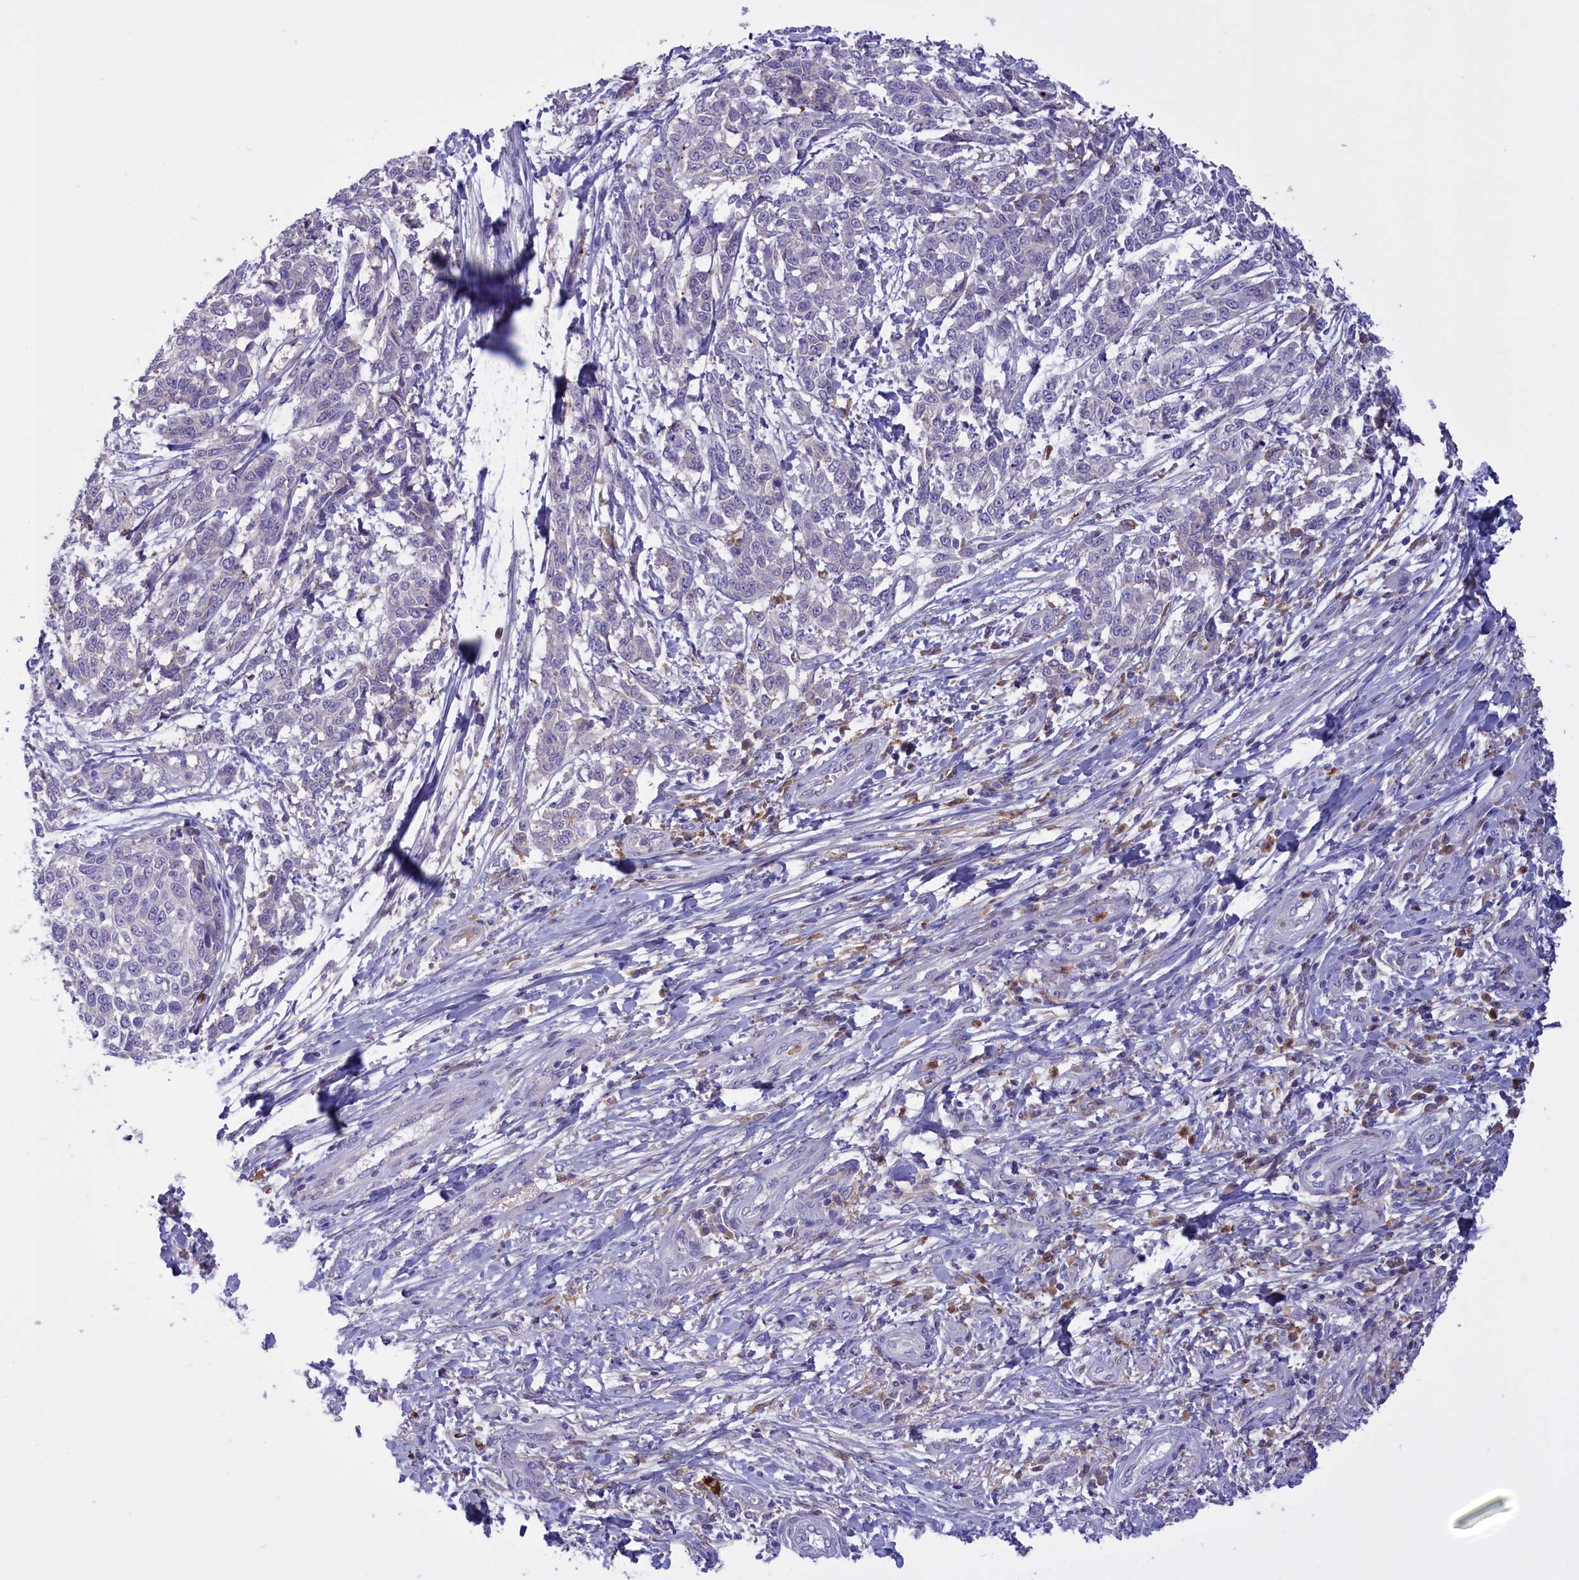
{"staining": {"intensity": "negative", "quantity": "none", "location": "none"}, "tissue": "melanoma", "cell_type": "Tumor cells", "image_type": "cancer", "snomed": [{"axis": "morphology", "description": "Malignant melanoma, NOS"}, {"axis": "topography", "description": "Skin"}], "caption": "Melanoma was stained to show a protein in brown. There is no significant expression in tumor cells.", "gene": "FAM149B1", "patient": {"sex": "male", "age": 49}}